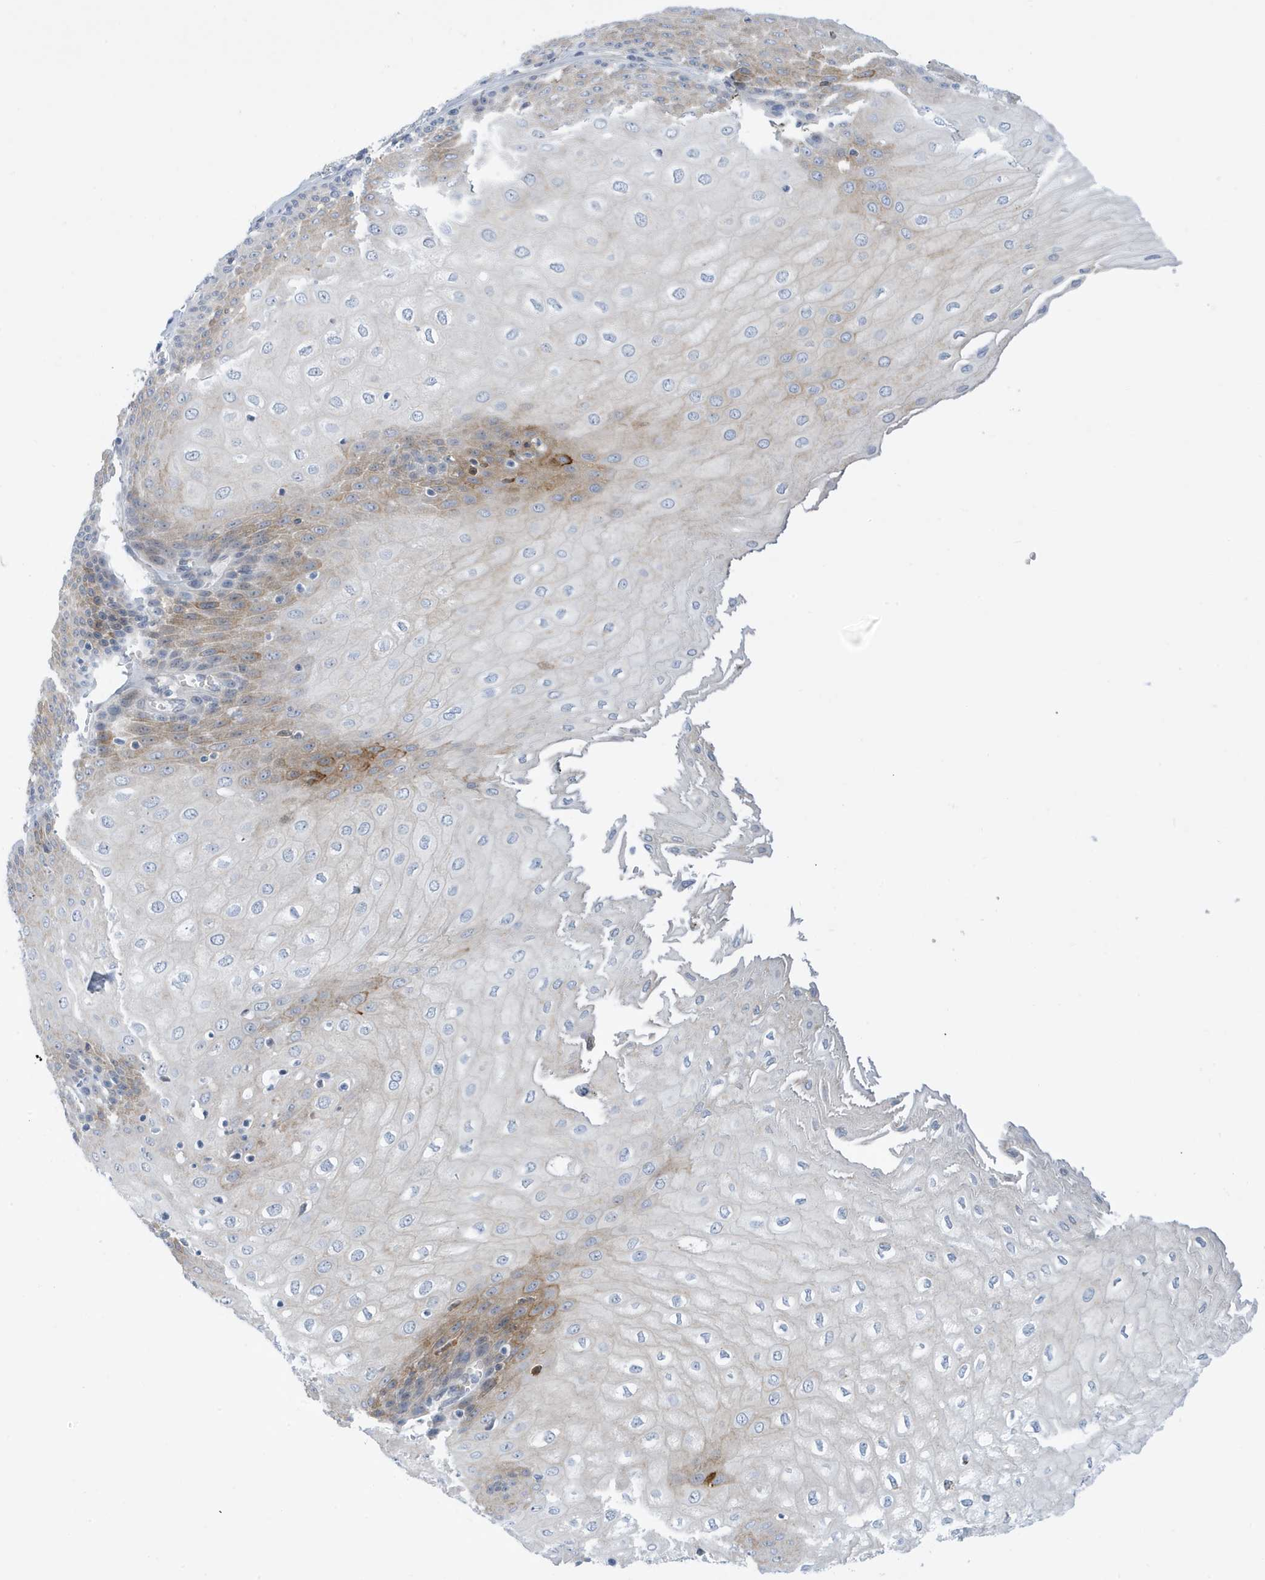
{"staining": {"intensity": "moderate", "quantity": "<25%", "location": "cytoplasmic/membranous"}, "tissue": "esophagus", "cell_type": "Squamous epithelial cells", "image_type": "normal", "snomed": [{"axis": "morphology", "description": "Normal tissue, NOS"}, {"axis": "topography", "description": "Esophagus"}], "caption": "This micrograph exhibits benign esophagus stained with immunohistochemistry (IHC) to label a protein in brown. The cytoplasmic/membranous of squamous epithelial cells show moderate positivity for the protein. Nuclei are counter-stained blue.", "gene": "SEMA3F", "patient": {"sex": "male", "age": 60}}